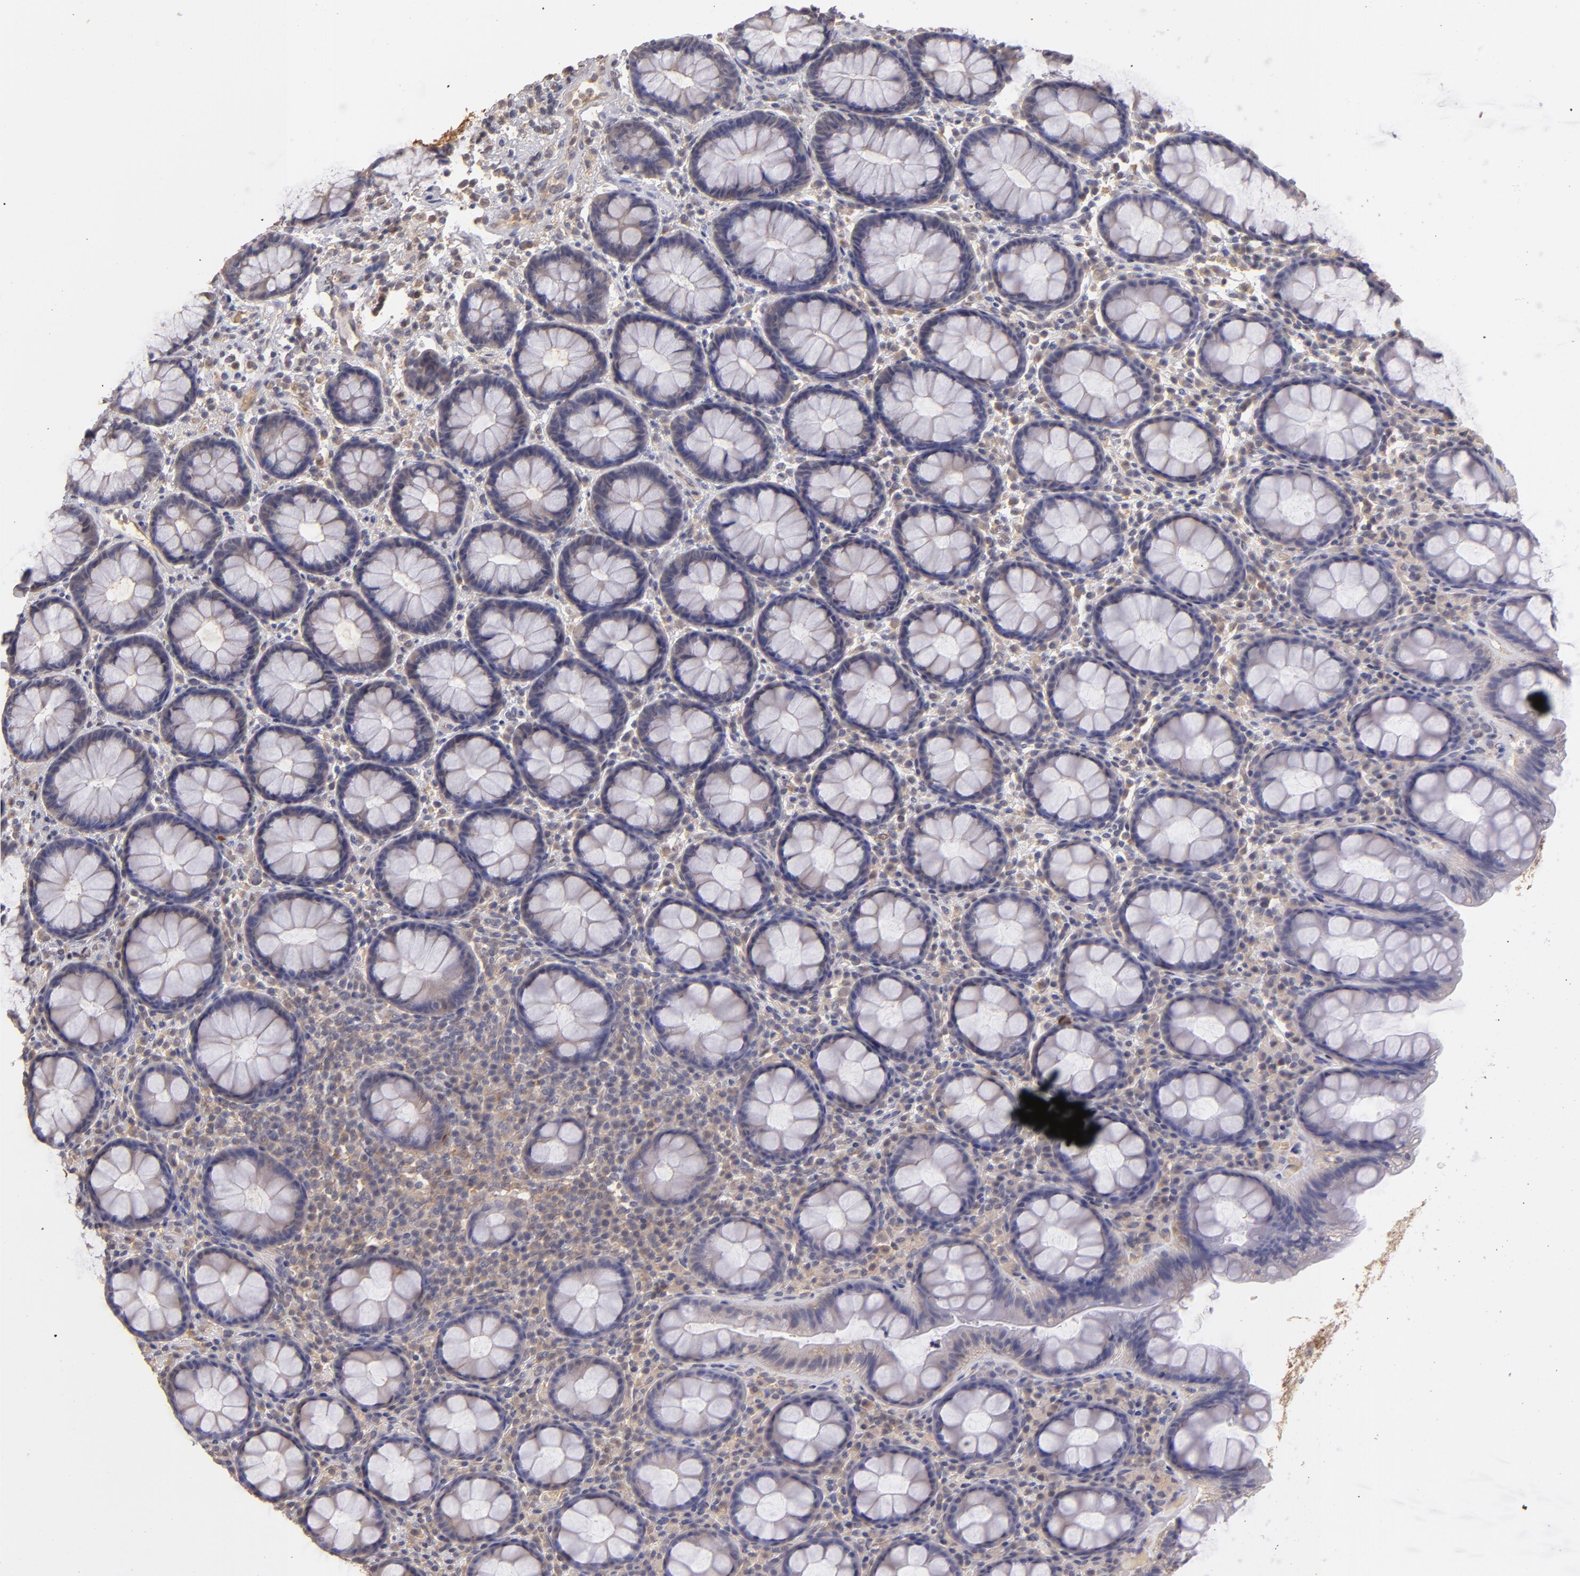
{"staining": {"intensity": "weak", "quantity": "25%-75%", "location": "cytoplasmic/membranous"}, "tissue": "rectum", "cell_type": "Glandular cells", "image_type": "normal", "snomed": [{"axis": "morphology", "description": "Normal tissue, NOS"}, {"axis": "topography", "description": "Rectum"}], "caption": "IHC of benign human rectum displays low levels of weak cytoplasmic/membranous expression in approximately 25%-75% of glandular cells. (Stains: DAB in brown, nuclei in blue, Microscopy: brightfield microscopy at high magnification).", "gene": "SERPINC1", "patient": {"sex": "male", "age": 92}}